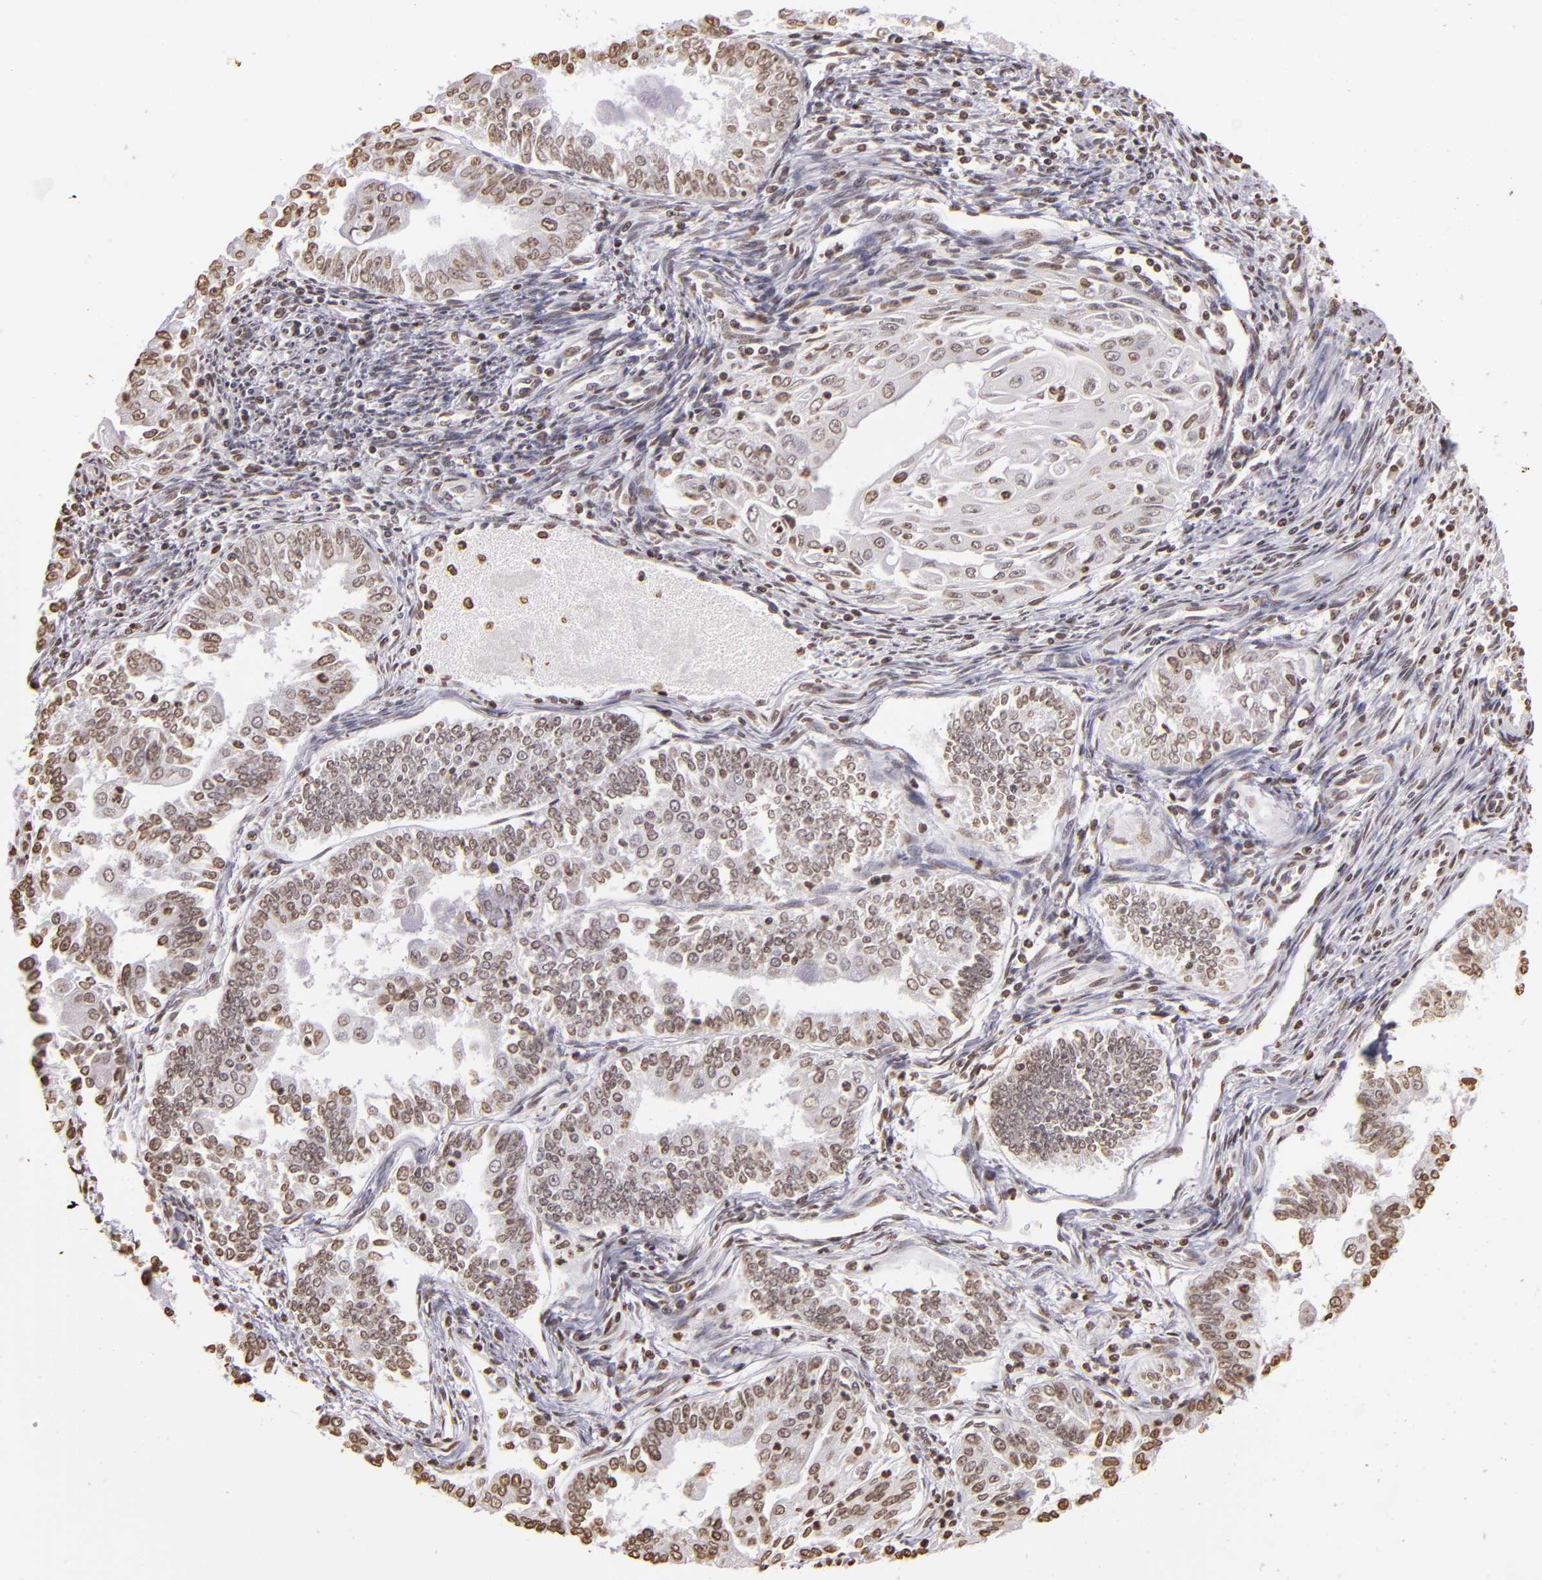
{"staining": {"intensity": "weak", "quantity": ">75%", "location": "nuclear"}, "tissue": "endometrial cancer", "cell_type": "Tumor cells", "image_type": "cancer", "snomed": [{"axis": "morphology", "description": "Adenocarcinoma, NOS"}, {"axis": "topography", "description": "Endometrium"}], "caption": "Immunohistochemistry (IHC) of human adenocarcinoma (endometrial) shows low levels of weak nuclear positivity in about >75% of tumor cells. The protein is shown in brown color, while the nuclei are stained blue.", "gene": "THRB", "patient": {"sex": "female", "age": 75}}